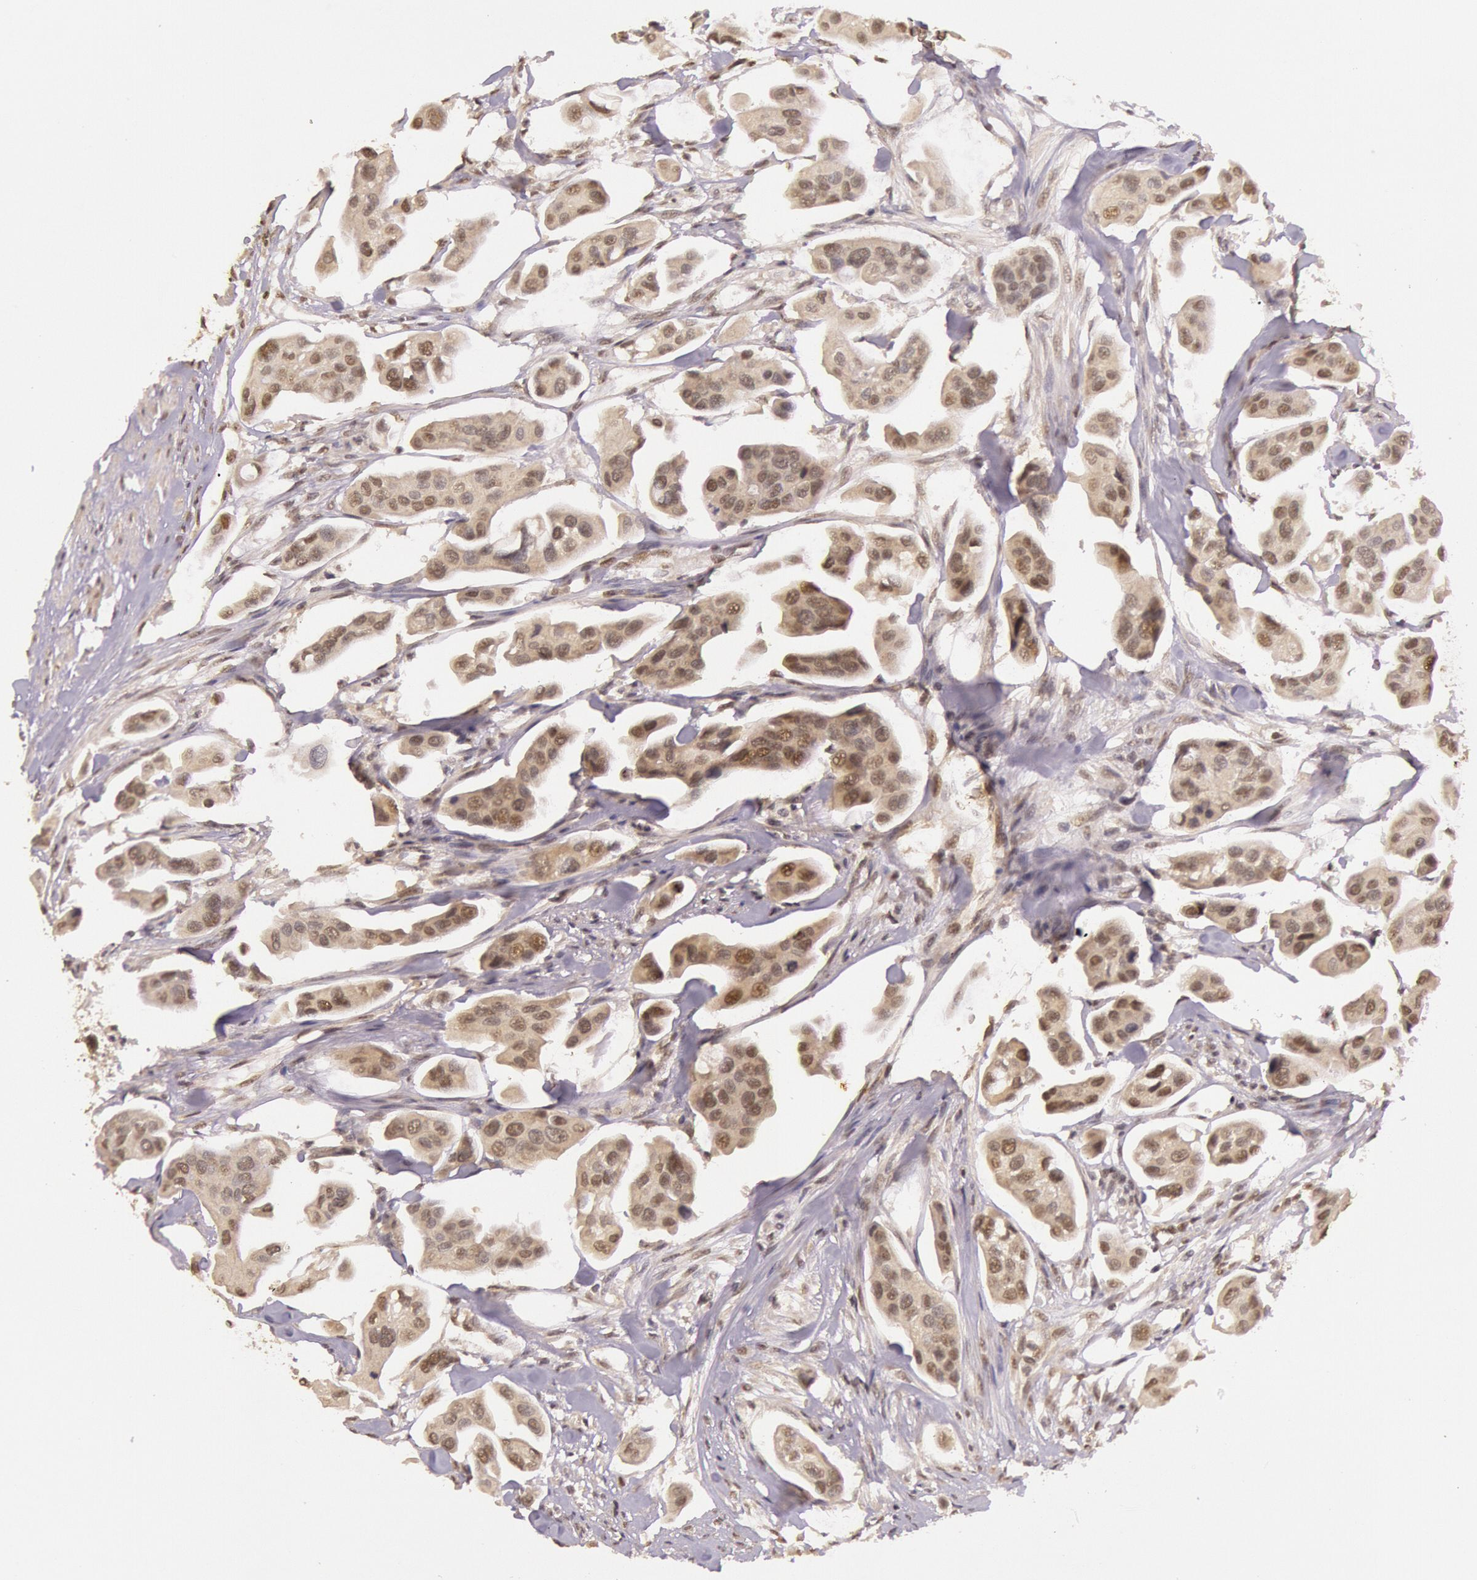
{"staining": {"intensity": "weak", "quantity": ">75%", "location": "cytoplasmic/membranous"}, "tissue": "urothelial cancer", "cell_type": "Tumor cells", "image_type": "cancer", "snomed": [{"axis": "morphology", "description": "Adenocarcinoma, NOS"}, {"axis": "topography", "description": "Urinary bladder"}], "caption": "IHC image of human adenocarcinoma stained for a protein (brown), which demonstrates low levels of weak cytoplasmic/membranous staining in approximately >75% of tumor cells.", "gene": "RTL10", "patient": {"sex": "male", "age": 61}}